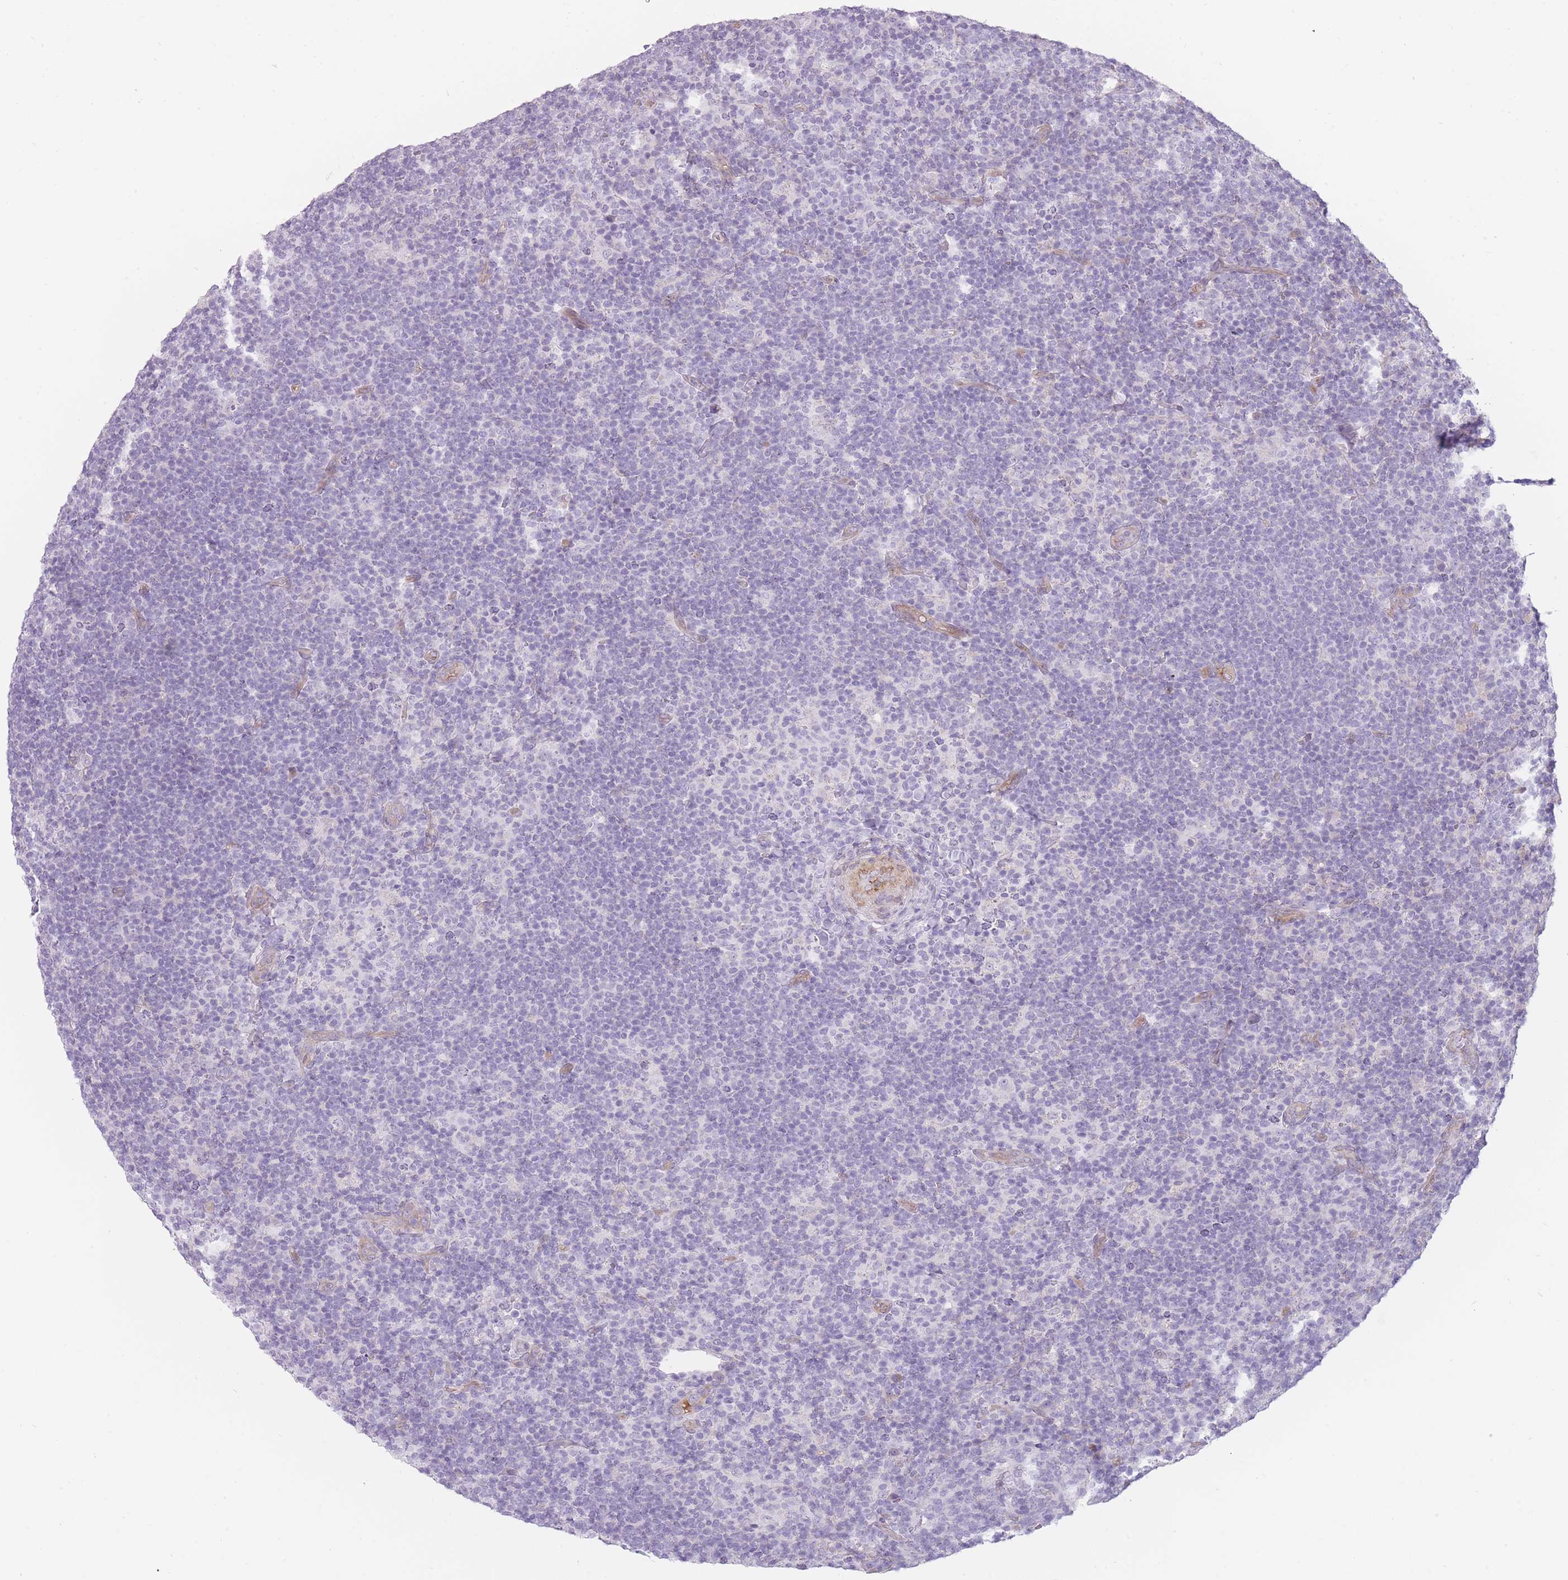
{"staining": {"intensity": "negative", "quantity": "none", "location": "none"}, "tissue": "lymphoma", "cell_type": "Tumor cells", "image_type": "cancer", "snomed": [{"axis": "morphology", "description": "Hodgkin's disease, NOS"}, {"axis": "topography", "description": "Lymph node"}], "caption": "Protein analysis of lymphoma reveals no significant positivity in tumor cells.", "gene": "PGRMC2", "patient": {"sex": "female", "age": 57}}